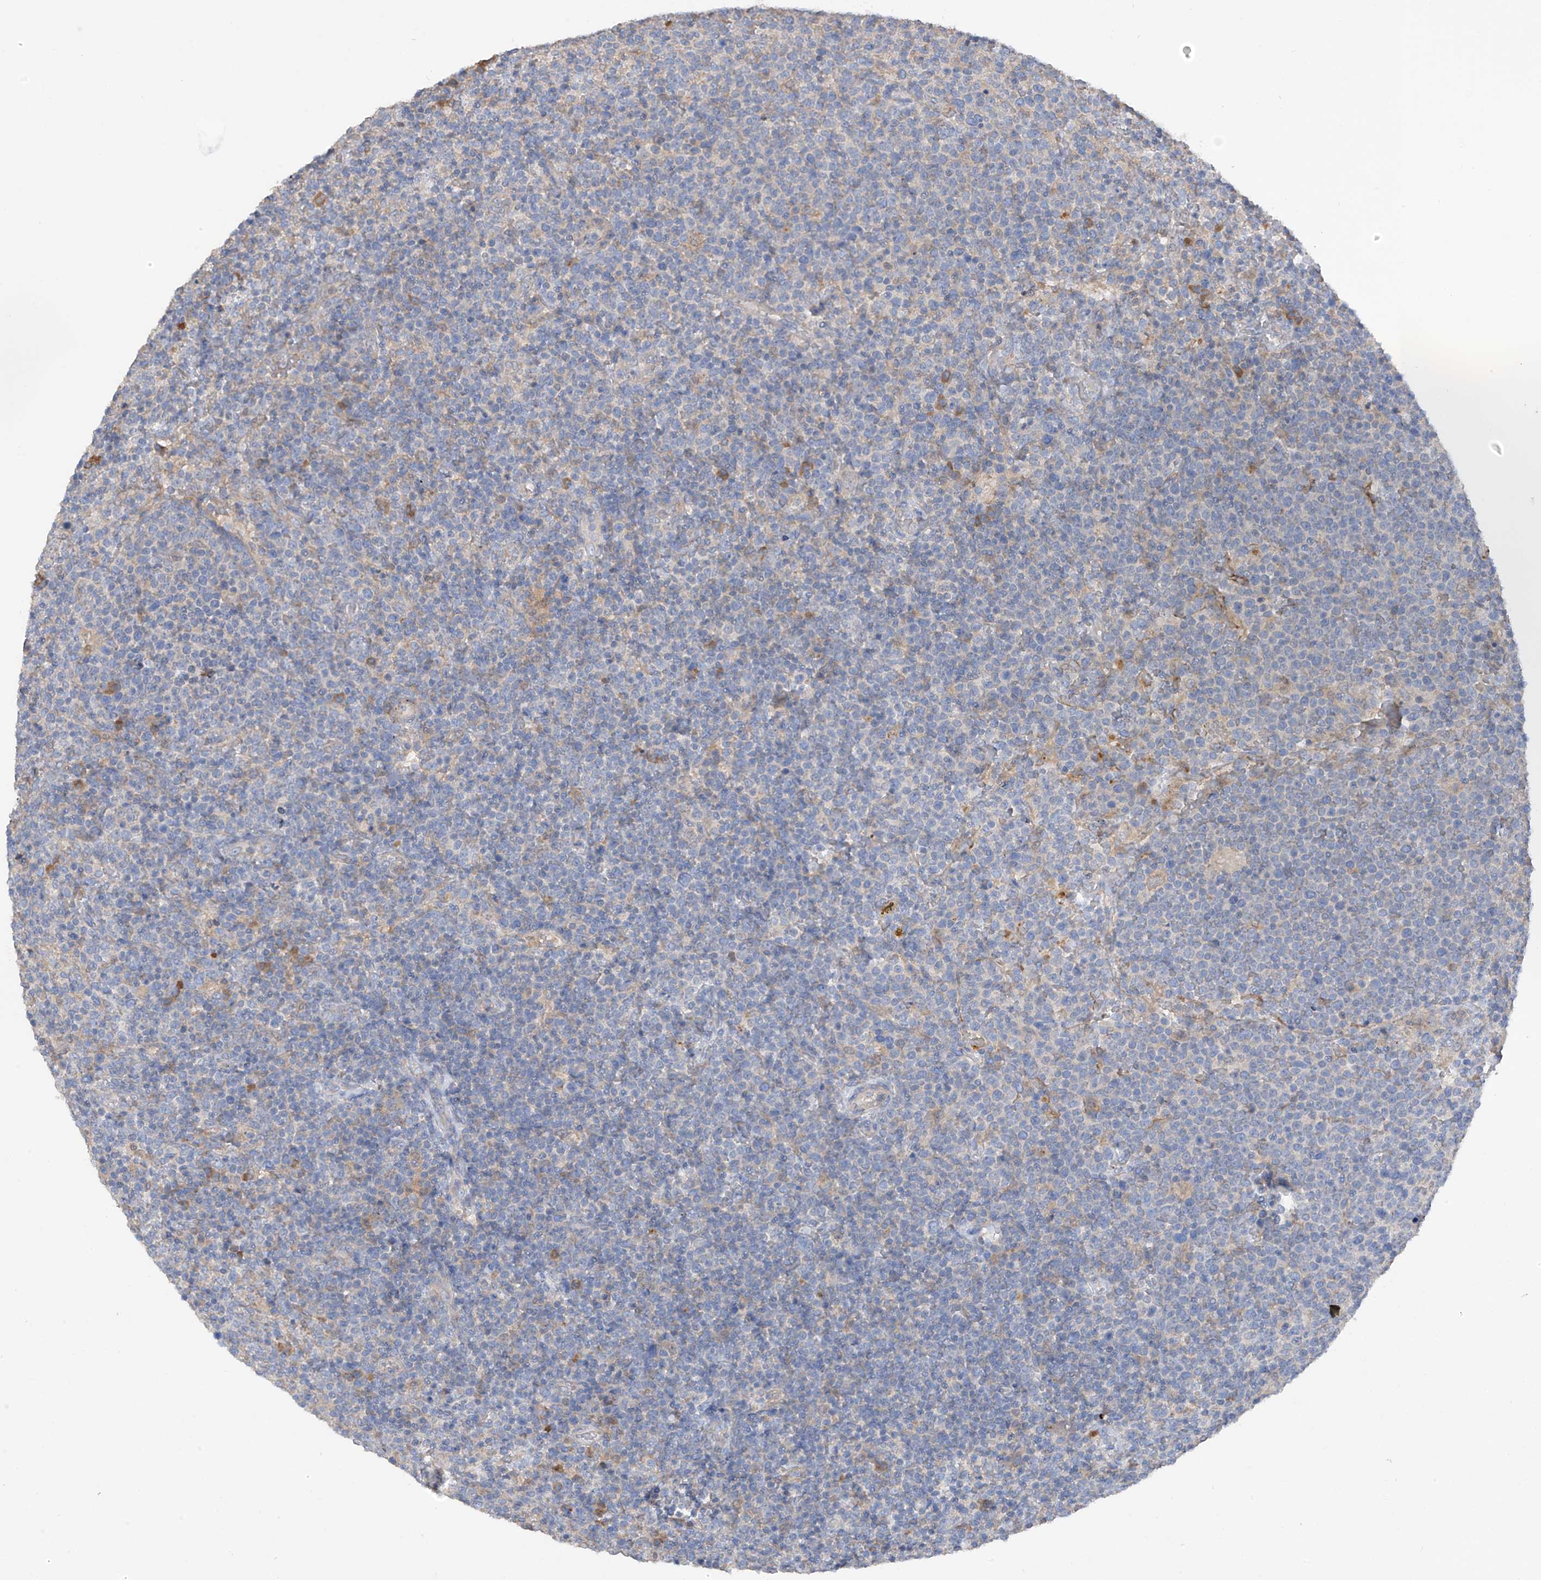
{"staining": {"intensity": "negative", "quantity": "none", "location": "none"}, "tissue": "lymphoma", "cell_type": "Tumor cells", "image_type": "cancer", "snomed": [{"axis": "morphology", "description": "Malignant lymphoma, non-Hodgkin's type, High grade"}, {"axis": "topography", "description": "Lymph node"}], "caption": "Tumor cells are negative for brown protein staining in lymphoma. Nuclei are stained in blue.", "gene": "GALNTL6", "patient": {"sex": "male", "age": 61}}